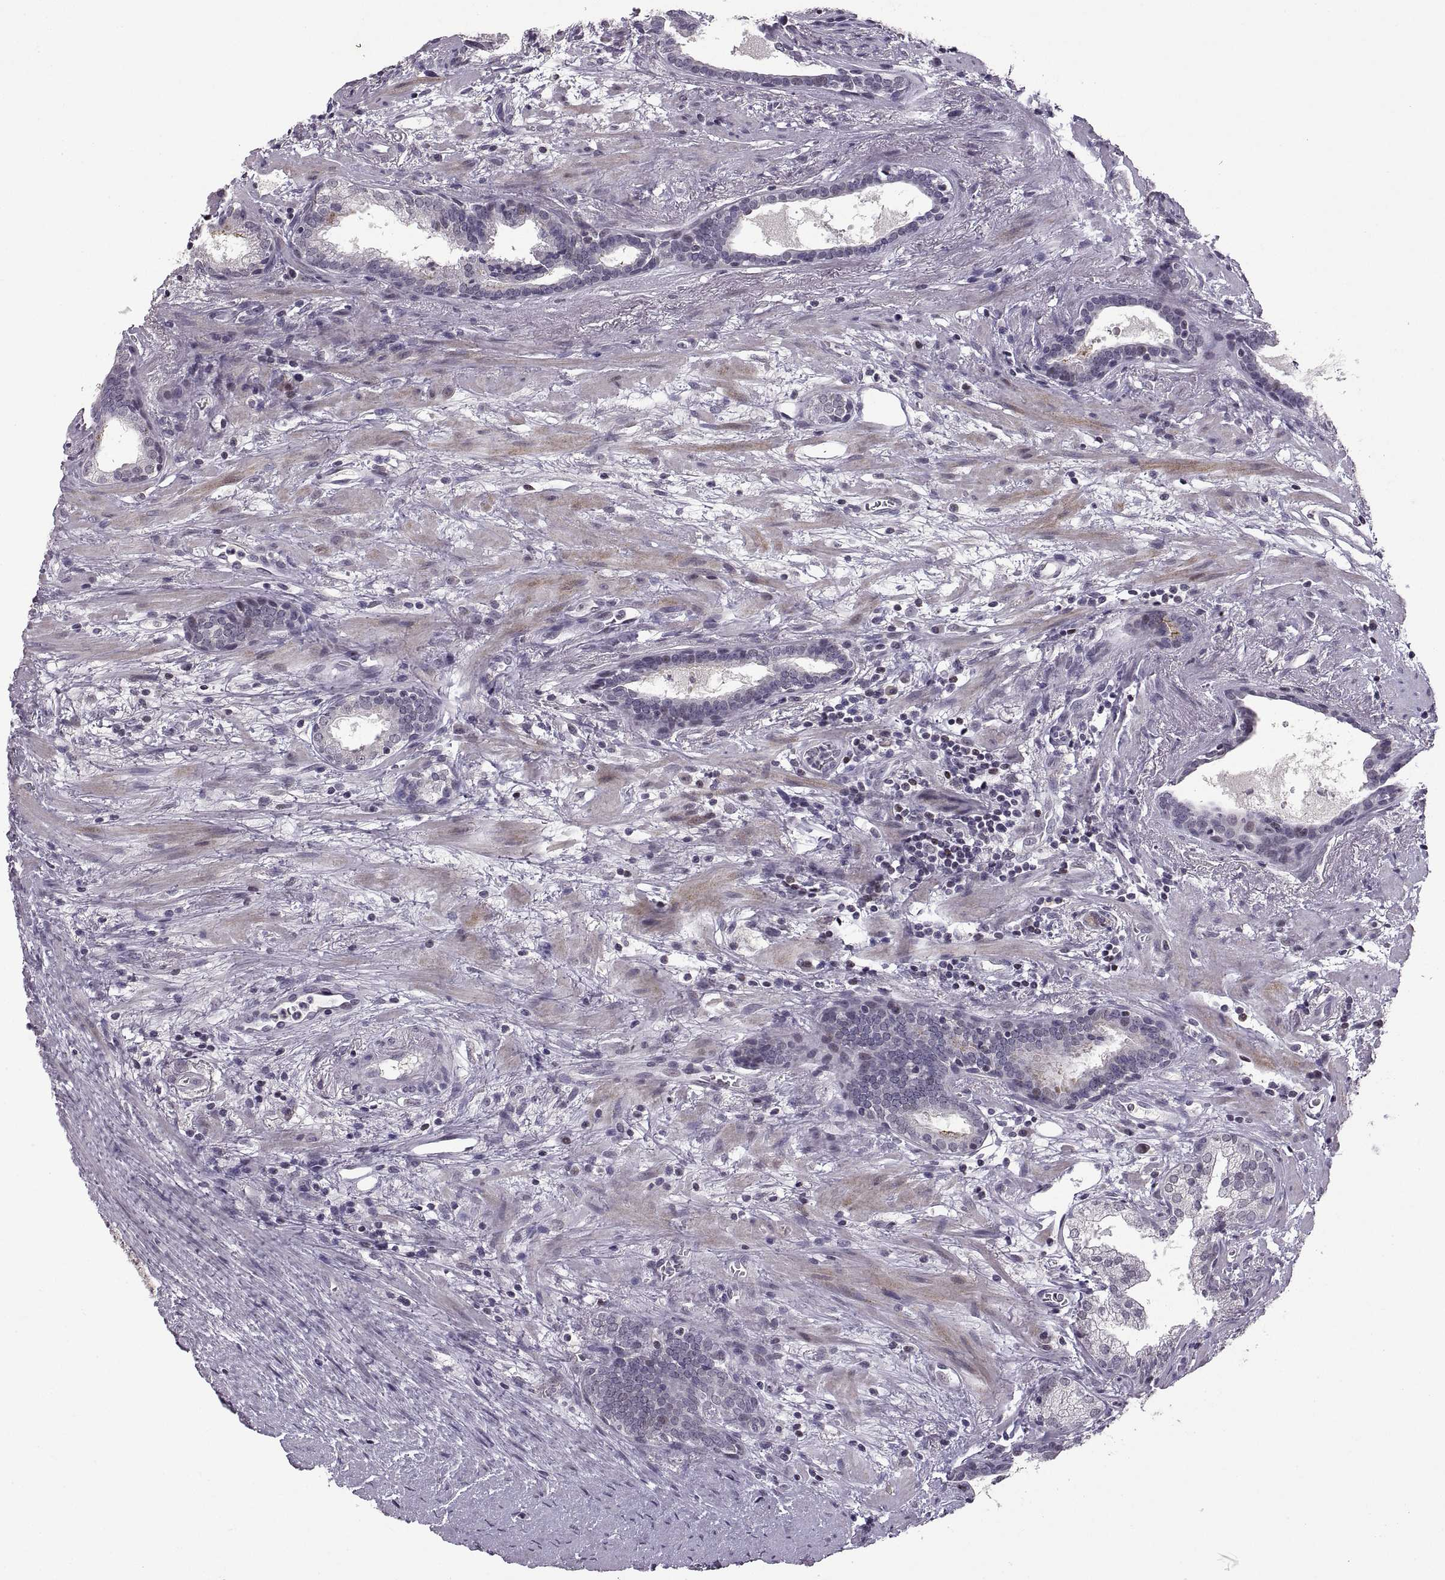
{"staining": {"intensity": "negative", "quantity": "none", "location": "none"}, "tissue": "prostate cancer", "cell_type": "Tumor cells", "image_type": "cancer", "snomed": [{"axis": "morphology", "description": "Adenocarcinoma, NOS"}, {"axis": "topography", "description": "Prostate"}], "caption": "DAB (3,3'-diaminobenzidine) immunohistochemical staining of prostate cancer exhibits no significant expression in tumor cells.", "gene": "NEK2", "patient": {"sex": "male", "age": 66}}